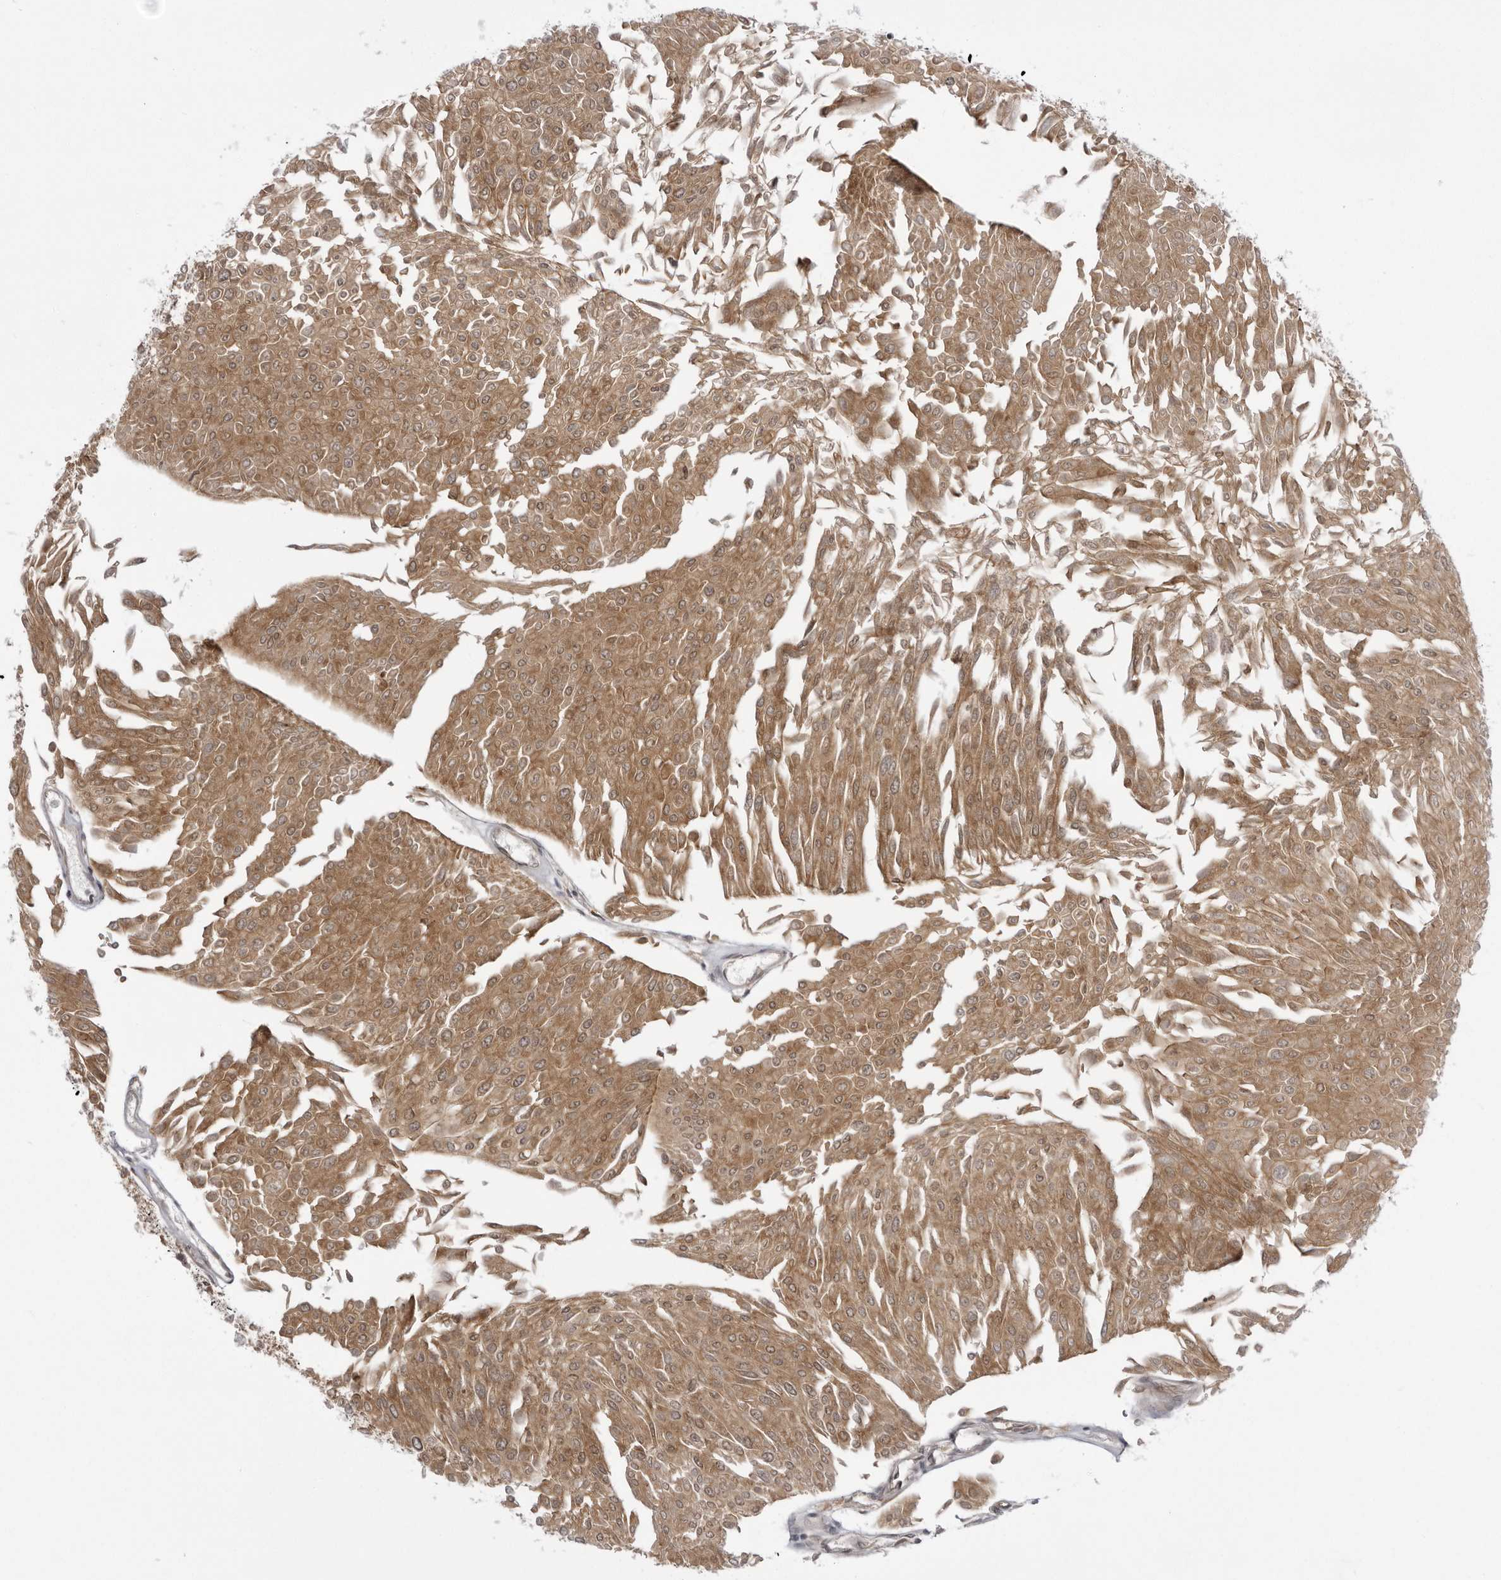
{"staining": {"intensity": "moderate", "quantity": ">75%", "location": "cytoplasmic/membranous,nuclear"}, "tissue": "urothelial cancer", "cell_type": "Tumor cells", "image_type": "cancer", "snomed": [{"axis": "morphology", "description": "Urothelial carcinoma, Low grade"}, {"axis": "topography", "description": "Urinary bladder"}], "caption": "Brown immunohistochemical staining in human low-grade urothelial carcinoma demonstrates moderate cytoplasmic/membranous and nuclear expression in approximately >75% of tumor cells.", "gene": "USP43", "patient": {"sex": "male", "age": 67}}